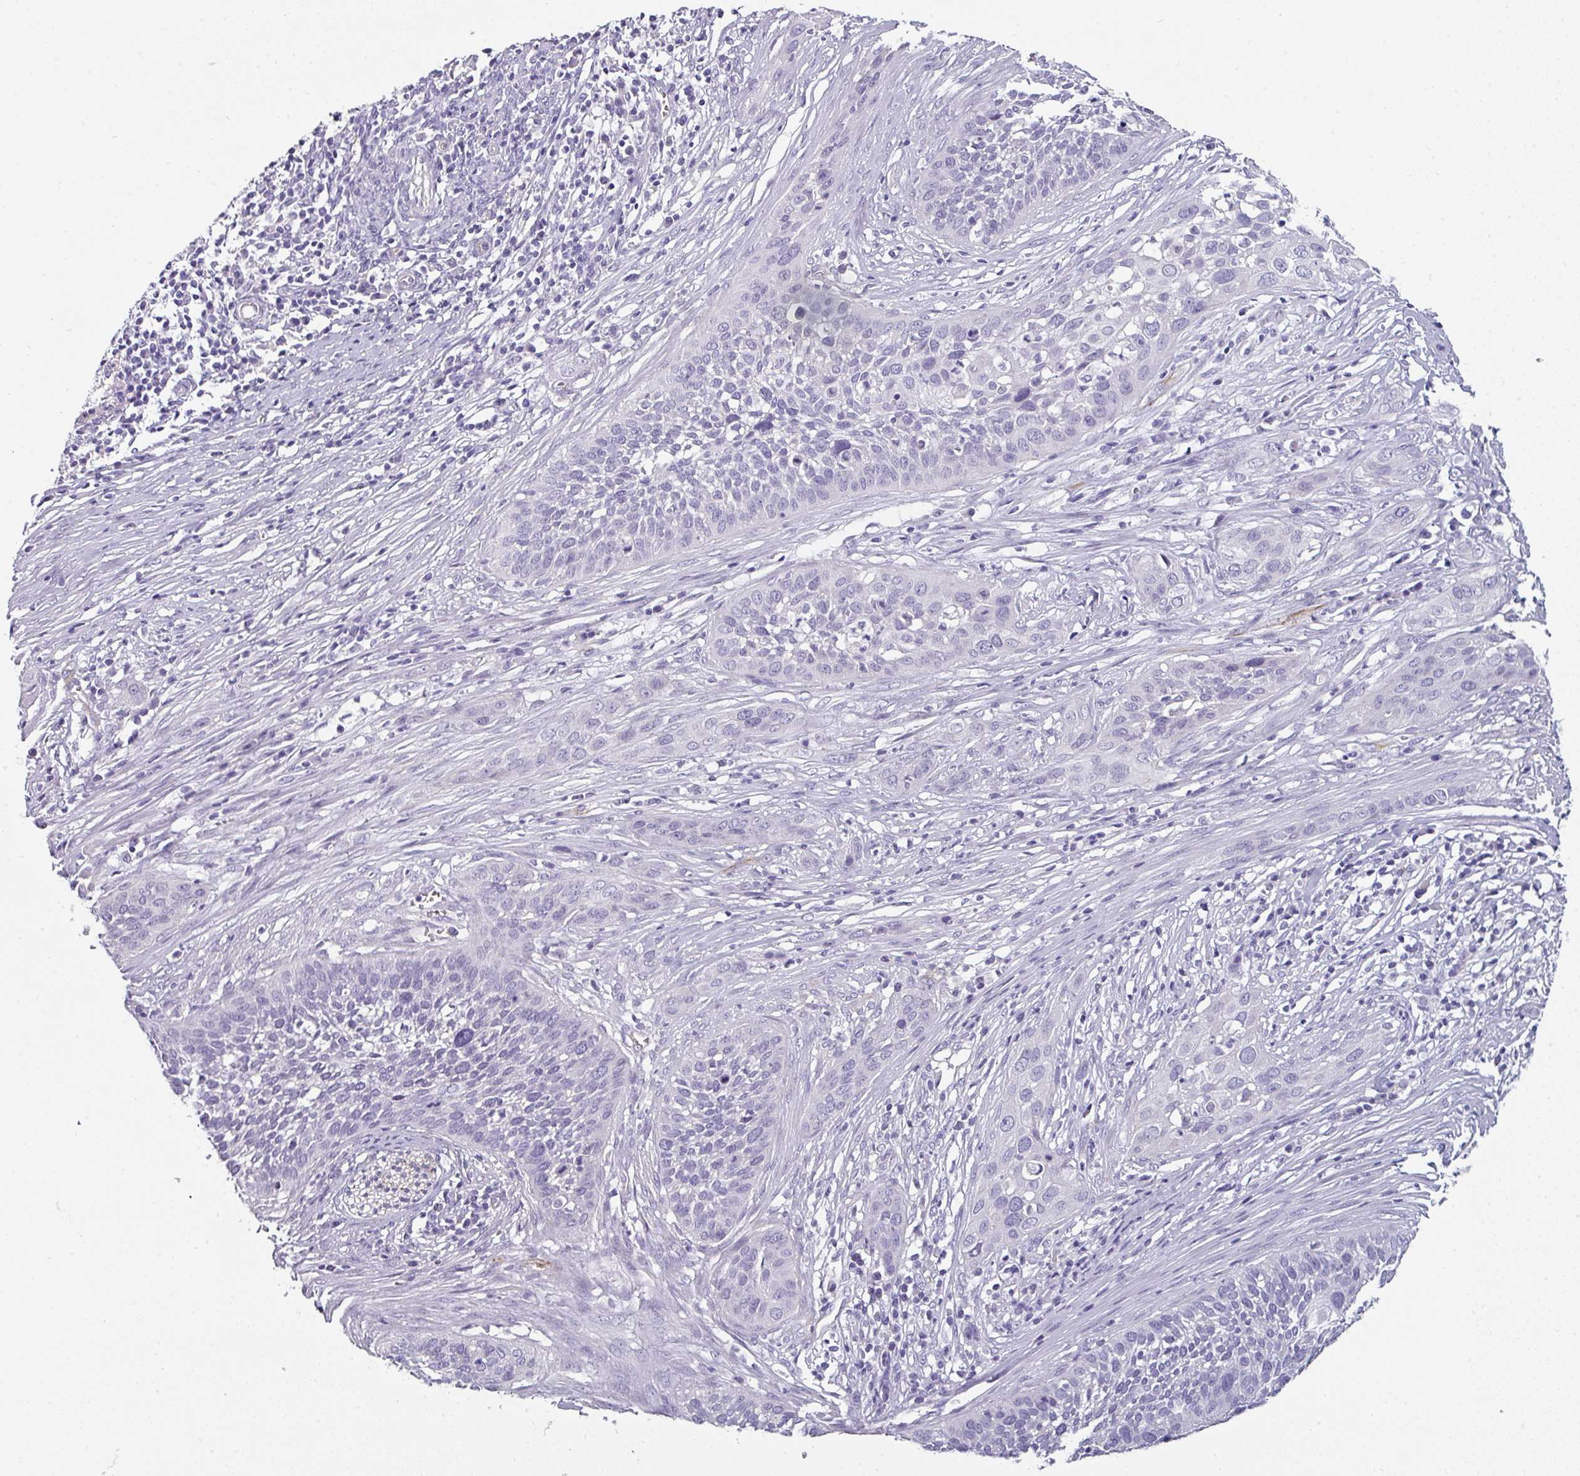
{"staining": {"intensity": "negative", "quantity": "none", "location": "none"}, "tissue": "cervical cancer", "cell_type": "Tumor cells", "image_type": "cancer", "snomed": [{"axis": "morphology", "description": "Squamous cell carcinoma, NOS"}, {"axis": "topography", "description": "Cervix"}], "caption": "Immunohistochemistry (IHC) of cervical cancer exhibits no positivity in tumor cells.", "gene": "SLC17A7", "patient": {"sex": "female", "age": 34}}